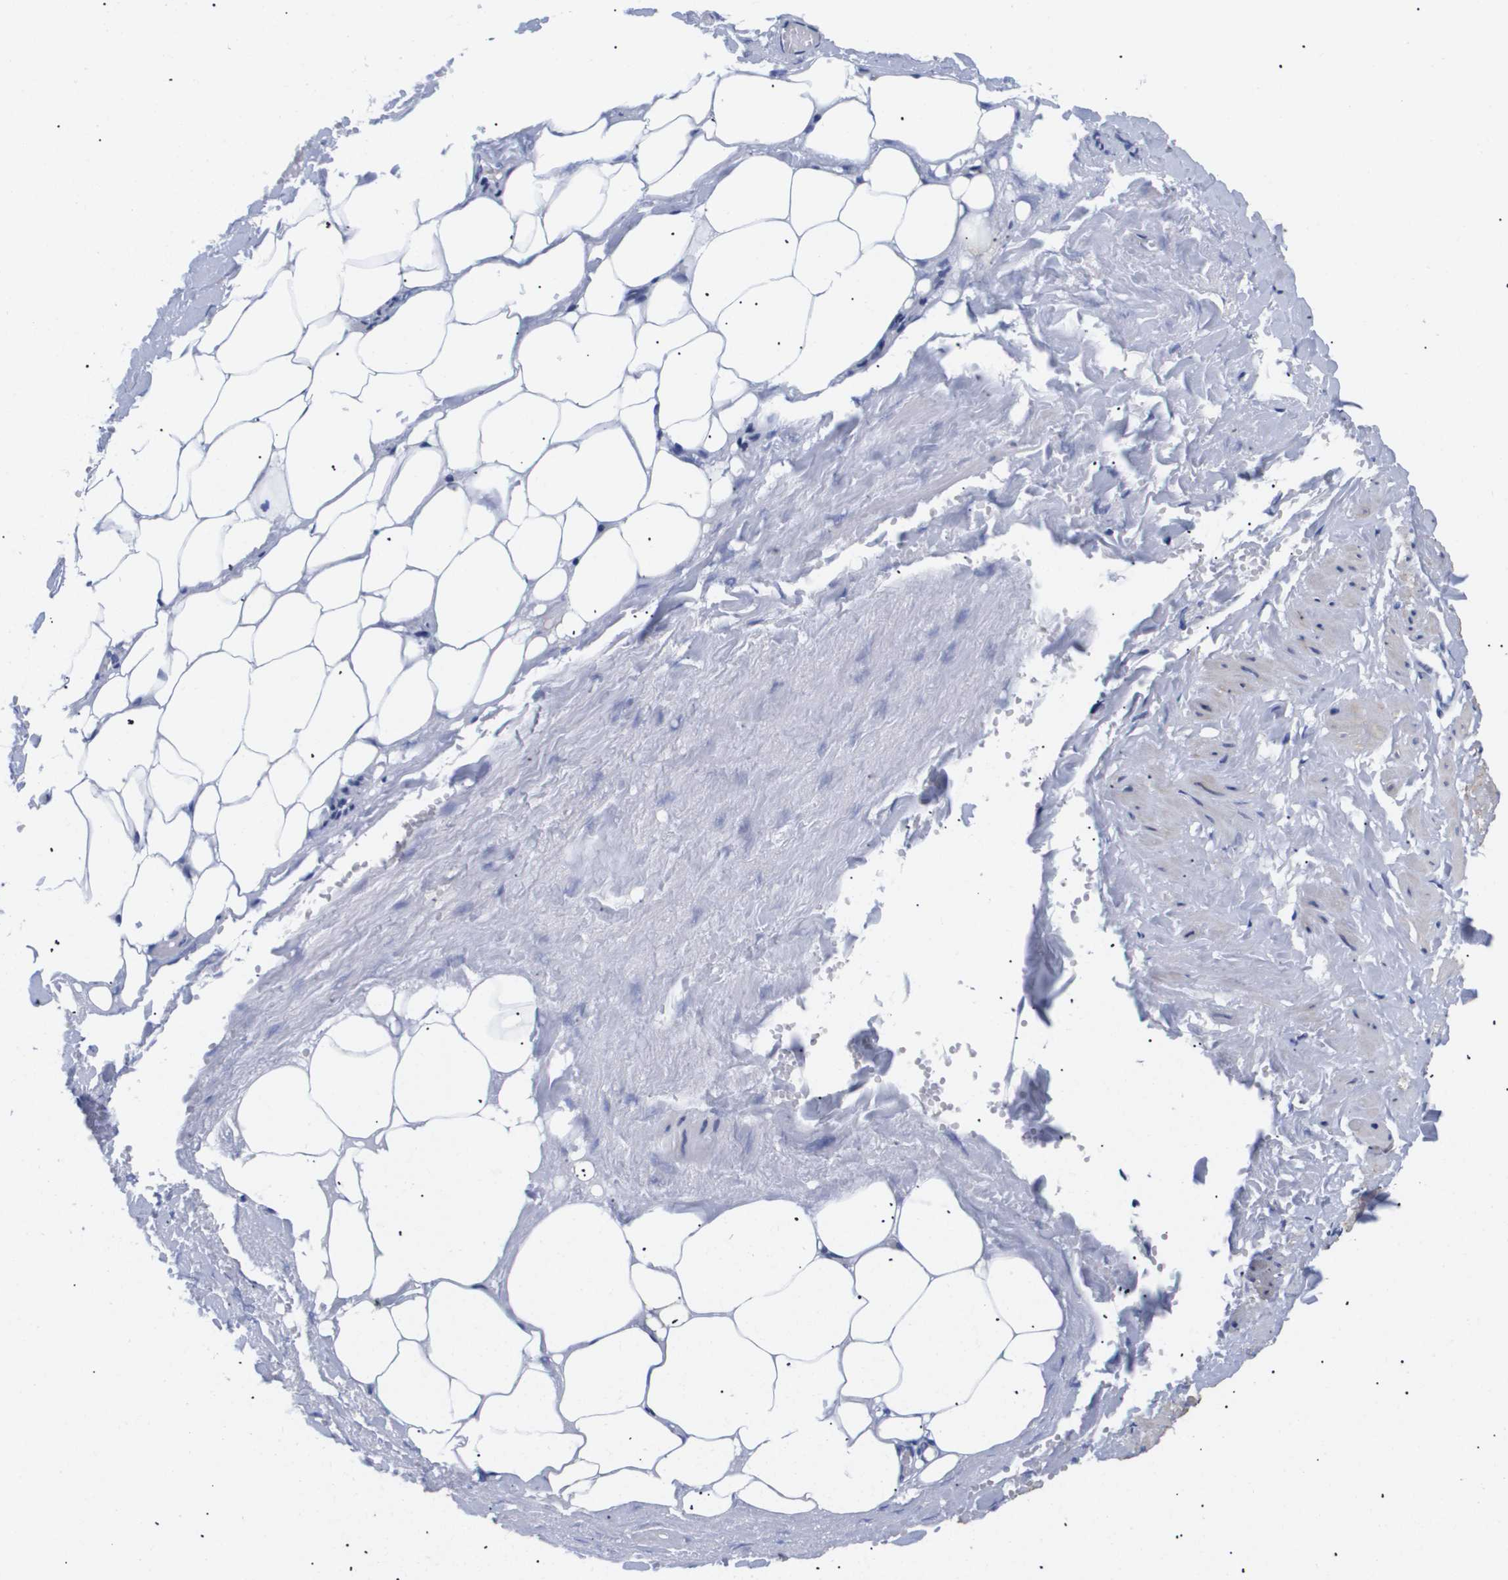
{"staining": {"intensity": "negative", "quantity": "none", "location": "none"}, "tissue": "adipose tissue", "cell_type": "Adipocytes", "image_type": "normal", "snomed": [{"axis": "morphology", "description": "Normal tissue, NOS"}, {"axis": "topography", "description": "Soft tissue"}, {"axis": "topography", "description": "Vascular tissue"}], "caption": "DAB (3,3'-diaminobenzidine) immunohistochemical staining of normal human adipose tissue reveals no significant positivity in adipocytes. (Stains: DAB IHC with hematoxylin counter stain, Microscopy: brightfield microscopy at high magnification).", "gene": "SHD", "patient": {"sex": "female", "age": 35}}